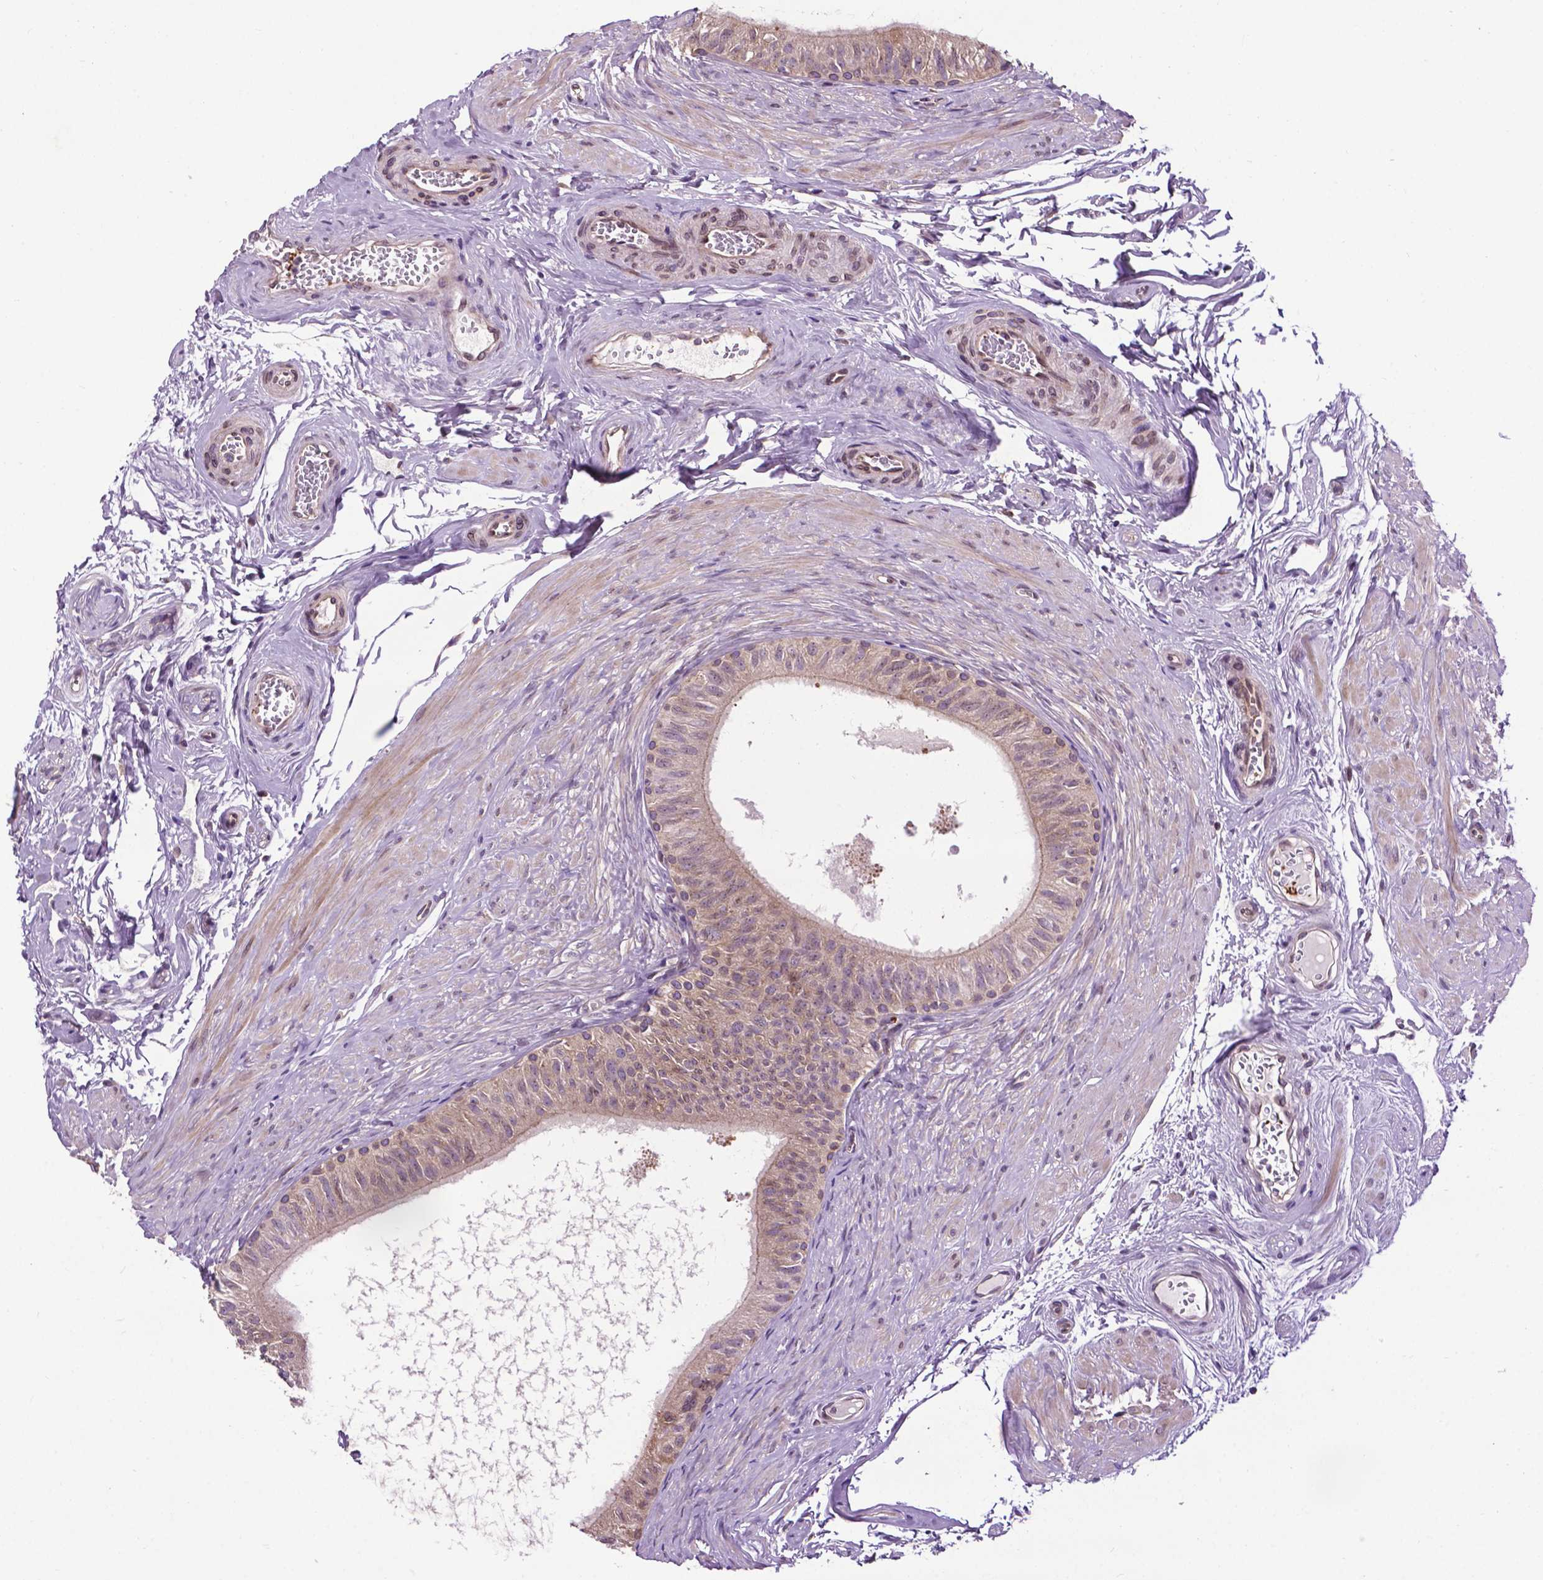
{"staining": {"intensity": "moderate", "quantity": "<25%", "location": "cytoplasmic/membranous"}, "tissue": "epididymis", "cell_type": "Glandular cells", "image_type": "normal", "snomed": [{"axis": "morphology", "description": "Normal tissue, NOS"}, {"axis": "topography", "description": "Epididymis"}], "caption": "Protein staining of unremarkable epididymis shows moderate cytoplasmic/membranous positivity in about <25% of glandular cells. Using DAB (3,3'-diaminobenzidine) (brown) and hematoxylin (blue) stains, captured at high magnification using brightfield microscopy.", "gene": "SPNS2", "patient": {"sex": "male", "age": 36}}